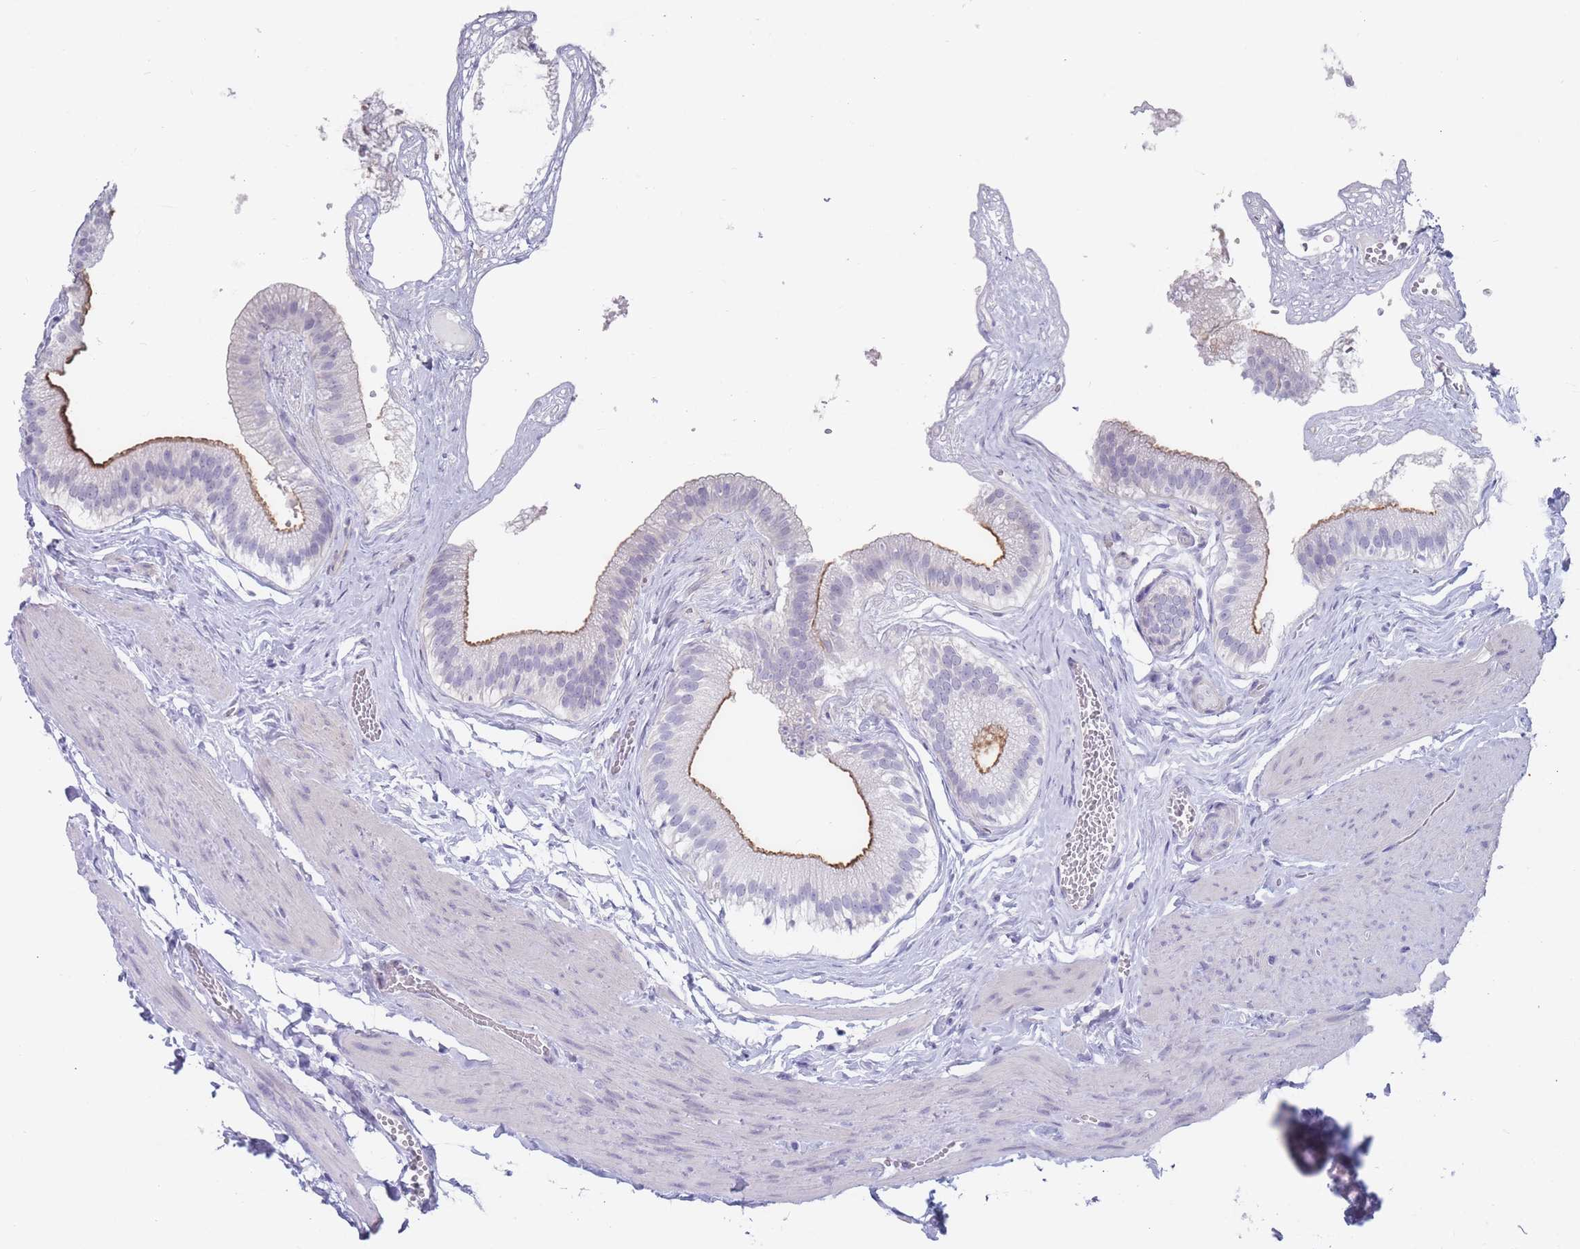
{"staining": {"intensity": "moderate", "quantity": "<25%", "location": "cytoplasmic/membranous"}, "tissue": "gallbladder", "cell_type": "Glandular cells", "image_type": "normal", "snomed": [{"axis": "morphology", "description": "Normal tissue, NOS"}, {"axis": "topography", "description": "Gallbladder"}], "caption": "There is low levels of moderate cytoplasmic/membranous staining in glandular cells of benign gallbladder, as demonstrated by immunohistochemical staining (brown color).", "gene": "PIGU", "patient": {"sex": "female", "age": 54}}